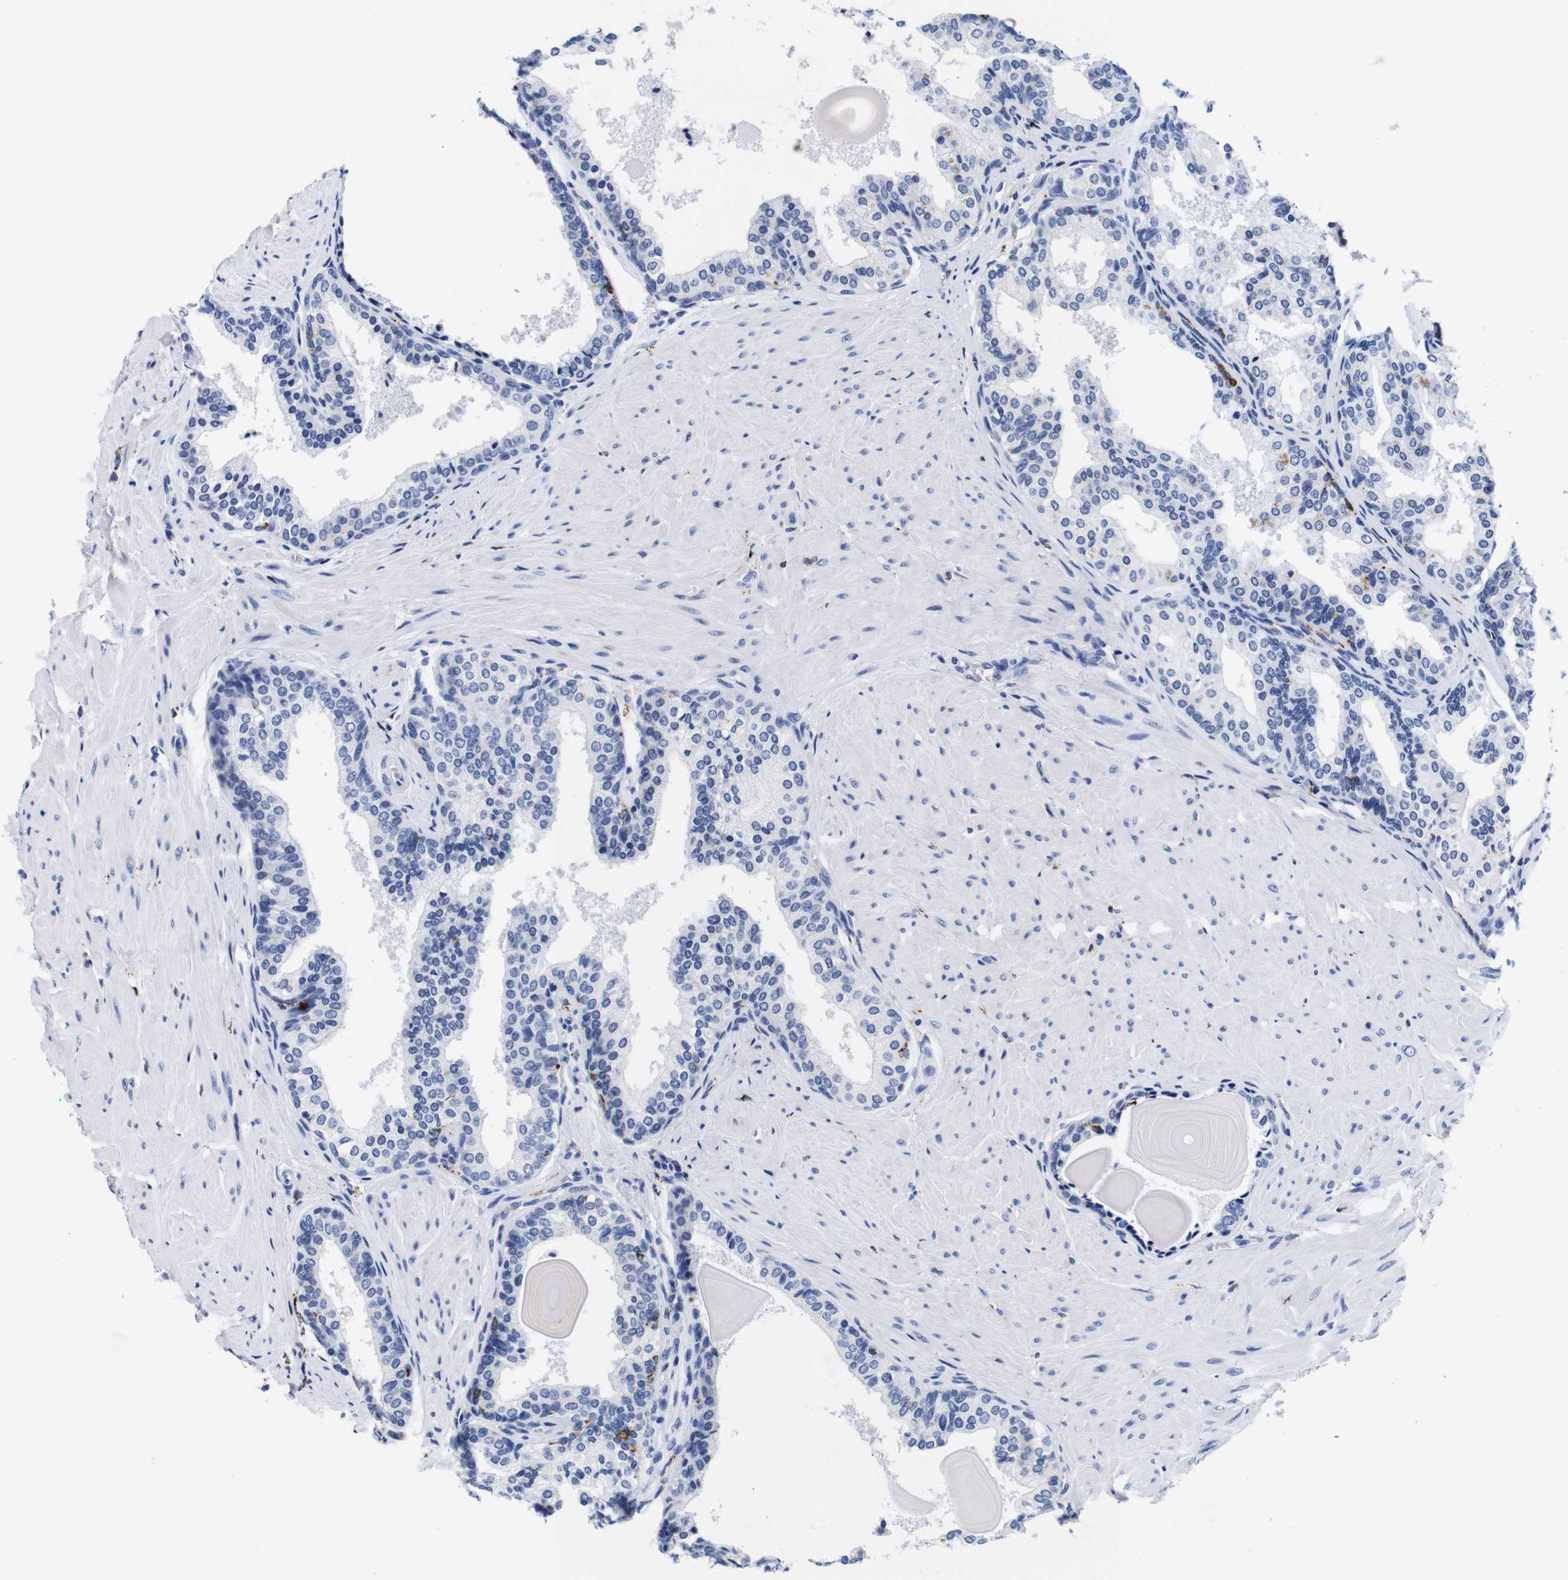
{"staining": {"intensity": "negative", "quantity": "none", "location": "none"}, "tissue": "prostate cancer", "cell_type": "Tumor cells", "image_type": "cancer", "snomed": [{"axis": "morphology", "description": "Adenocarcinoma, Low grade"}, {"axis": "topography", "description": "Prostate"}], "caption": "DAB immunohistochemical staining of prostate cancer (adenocarcinoma (low-grade)) exhibits no significant staining in tumor cells.", "gene": "HLA-DMB", "patient": {"sex": "male", "age": 60}}